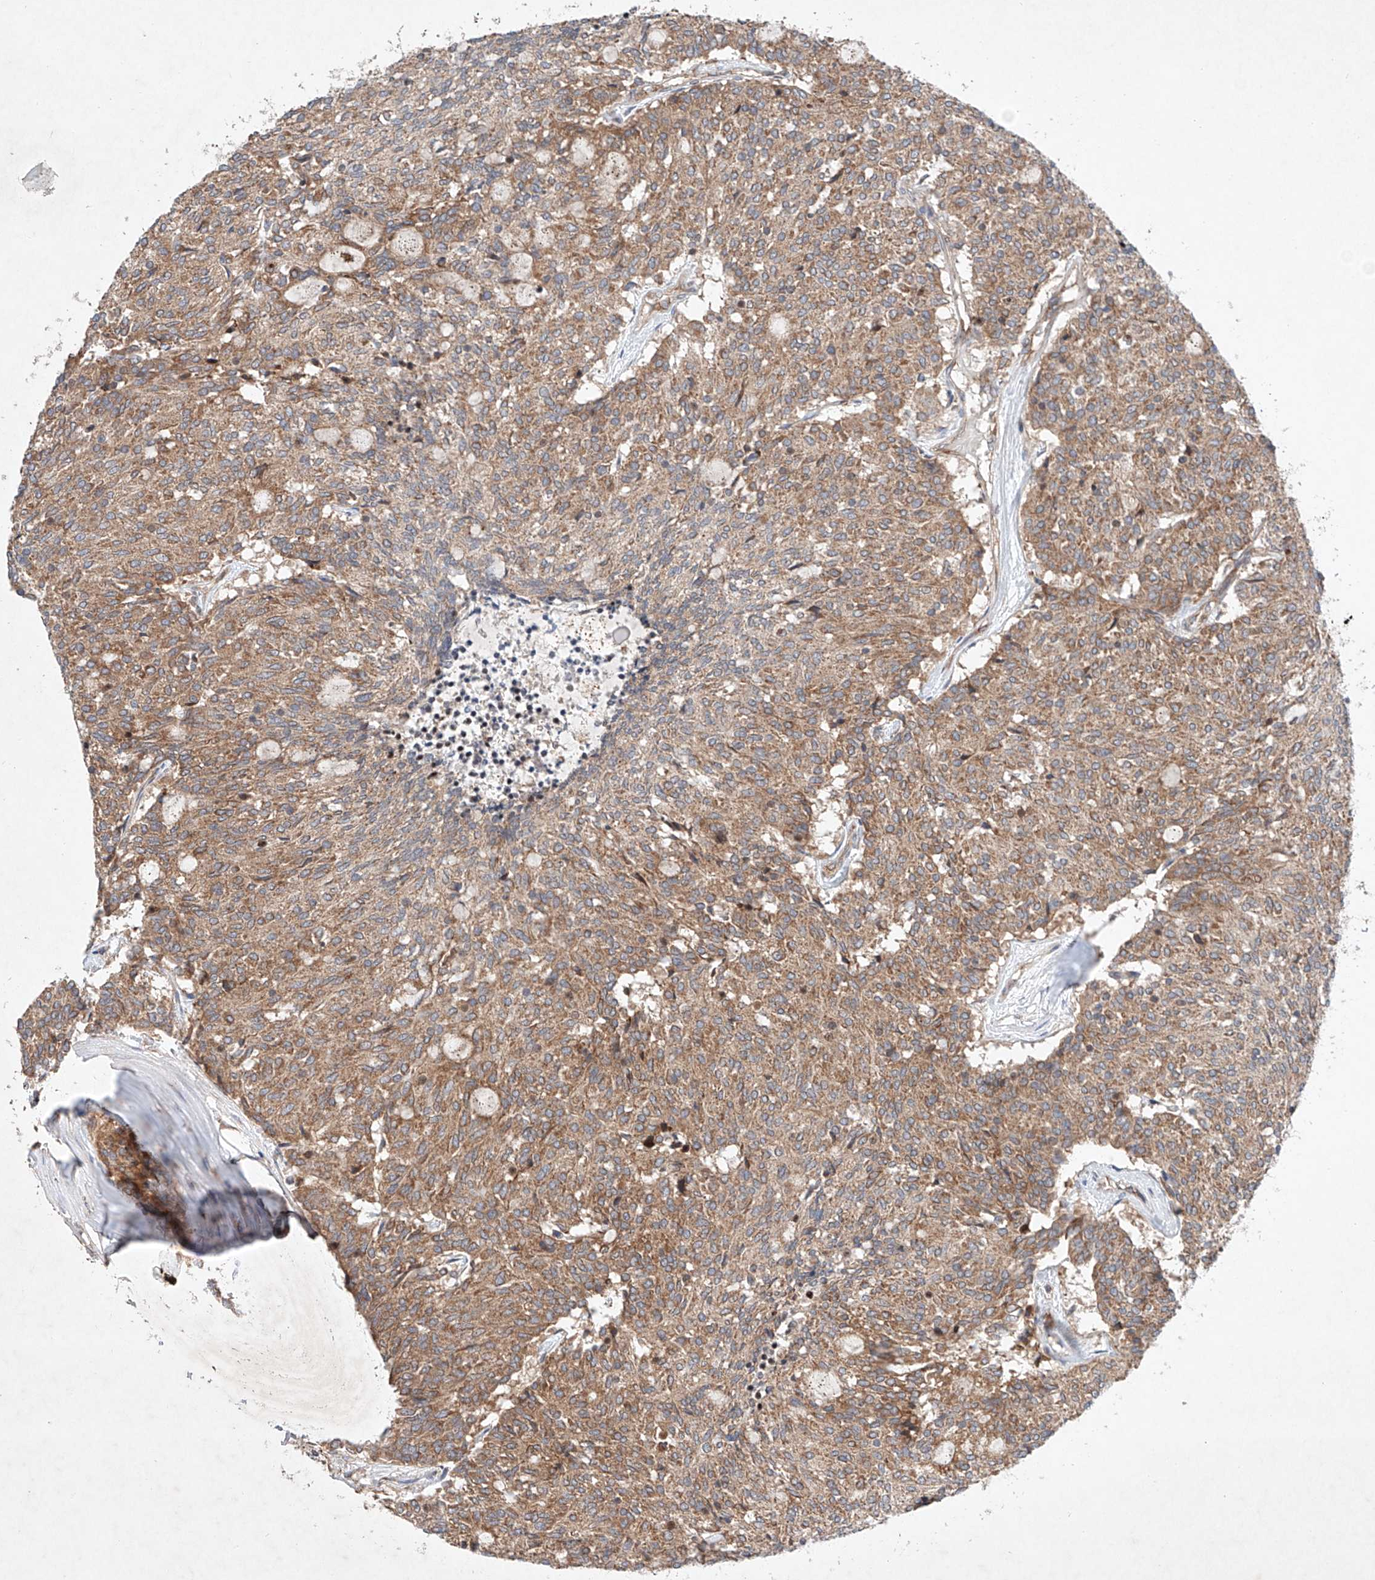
{"staining": {"intensity": "moderate", "quantity": ">75%", "location": "cytoplasmic/membranous"}, "tissue": "carcinoid", "cell_type": "Tumor cells", "image_type": "cancer", "snomed": [{"axis": "morphology", "description": "Carcinoid, malignant, NOS"}, {"axis": "topography", "description": "Pancreas"}], "caption": "Malignant carcinoid stained with a brown dye shows moderate cytoplasmic/membranous positive expression in about >75% of tumor cells.", "gene": "FASTK", "patient": {"sex": "female", "age": 54}}